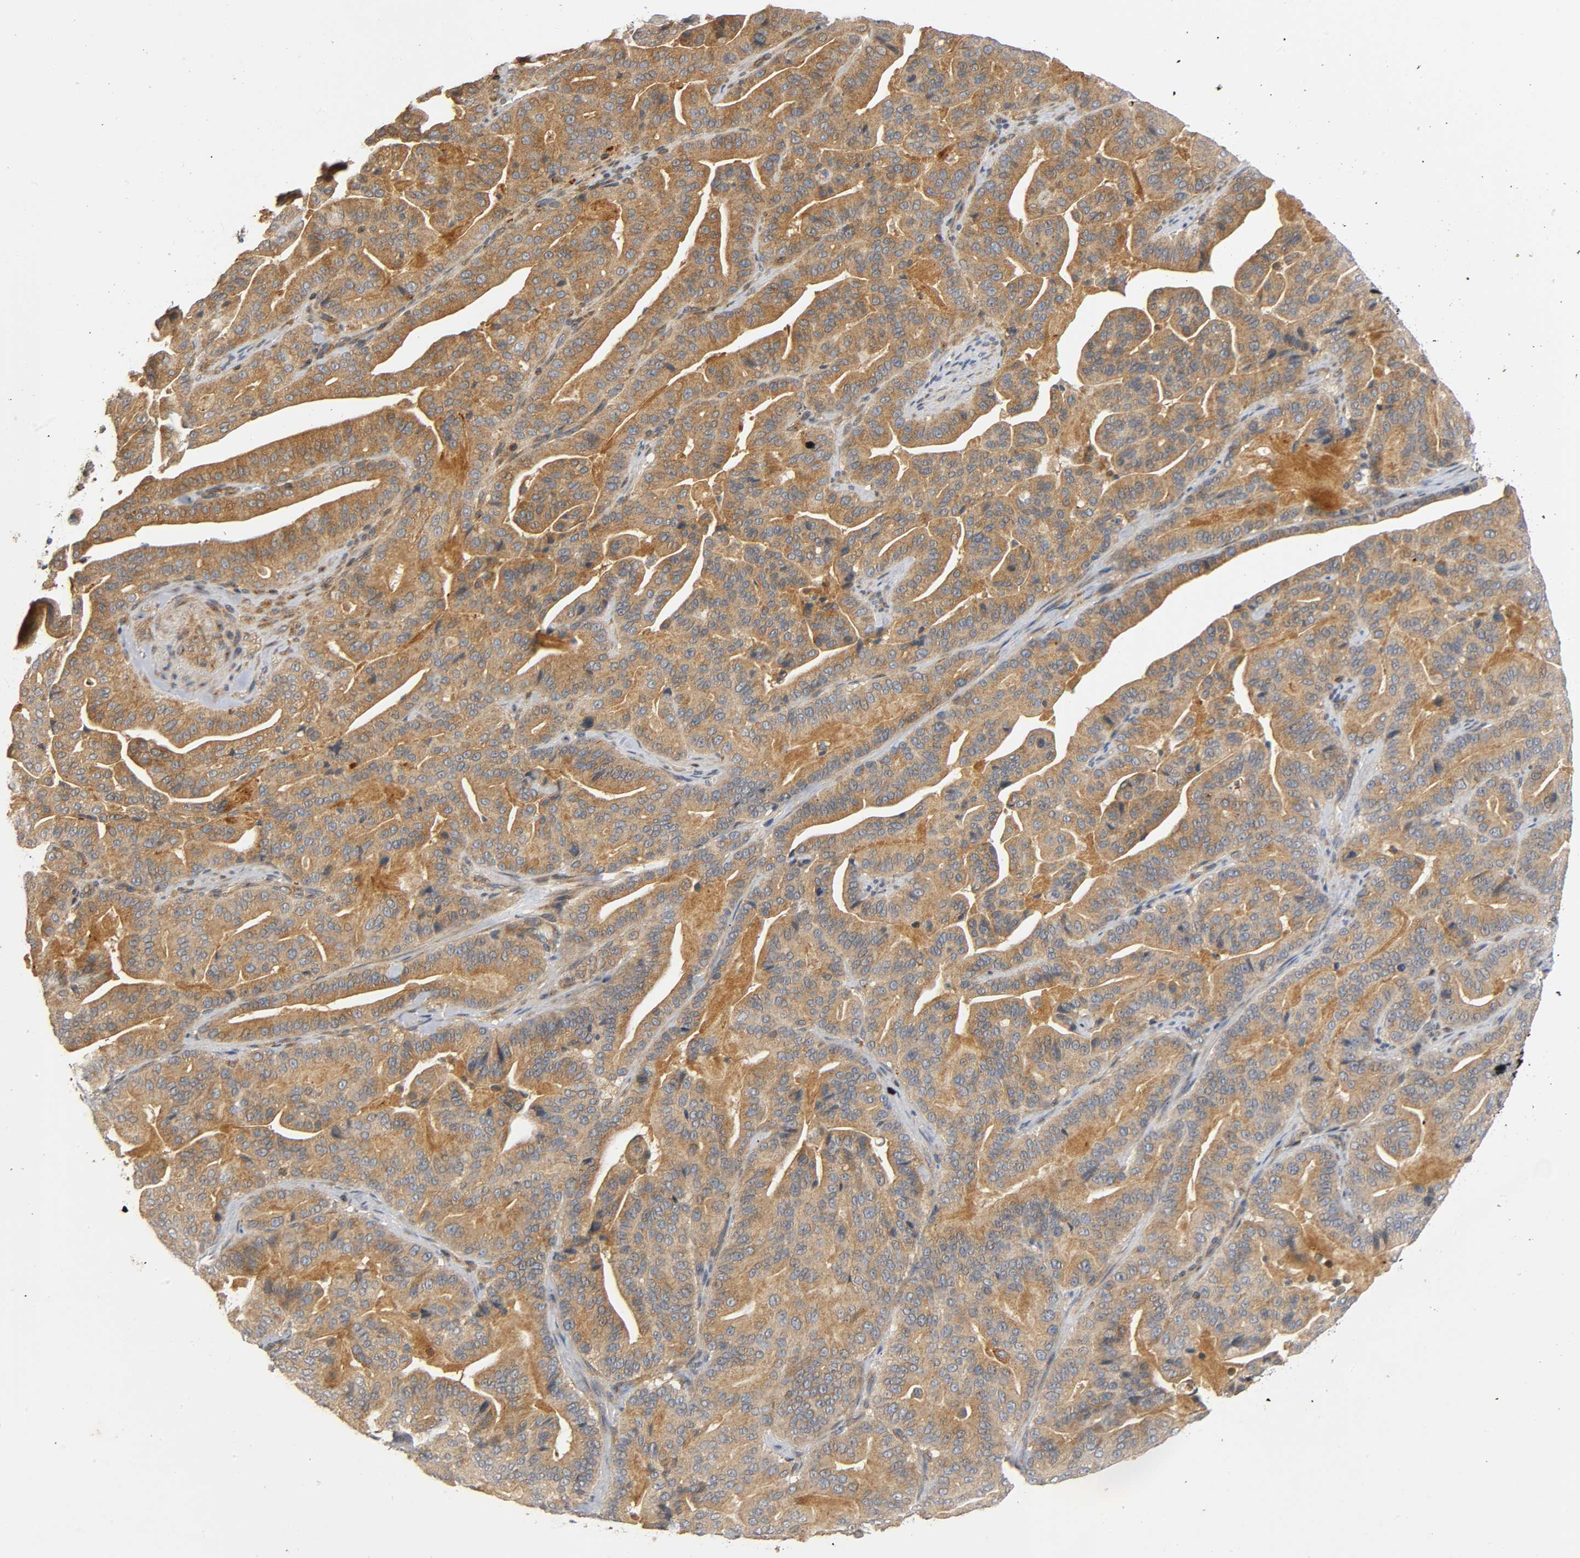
{"staining": {"intensity": "moderate", "quantity": ">75%", "location": "cytoplasmic/membranous"}, "tissue": "pancreatic cancer", "cell_type": "Tumor cells", "image_type": "cancer", "snomed": [{"axis": "morphology", "description": "Adenocarcinoma, NOS"}, {"axis": "topography", "description": "Pancreas"}], "caption": "Tumor cells demonstrate medium levels of moderate cytoplasmic/membranous positivity in about >75% of cells in human adenocarcinoma (pancreatic).", "gene": "IKBKB", "patient": {"sex": "male", "age": 63}}